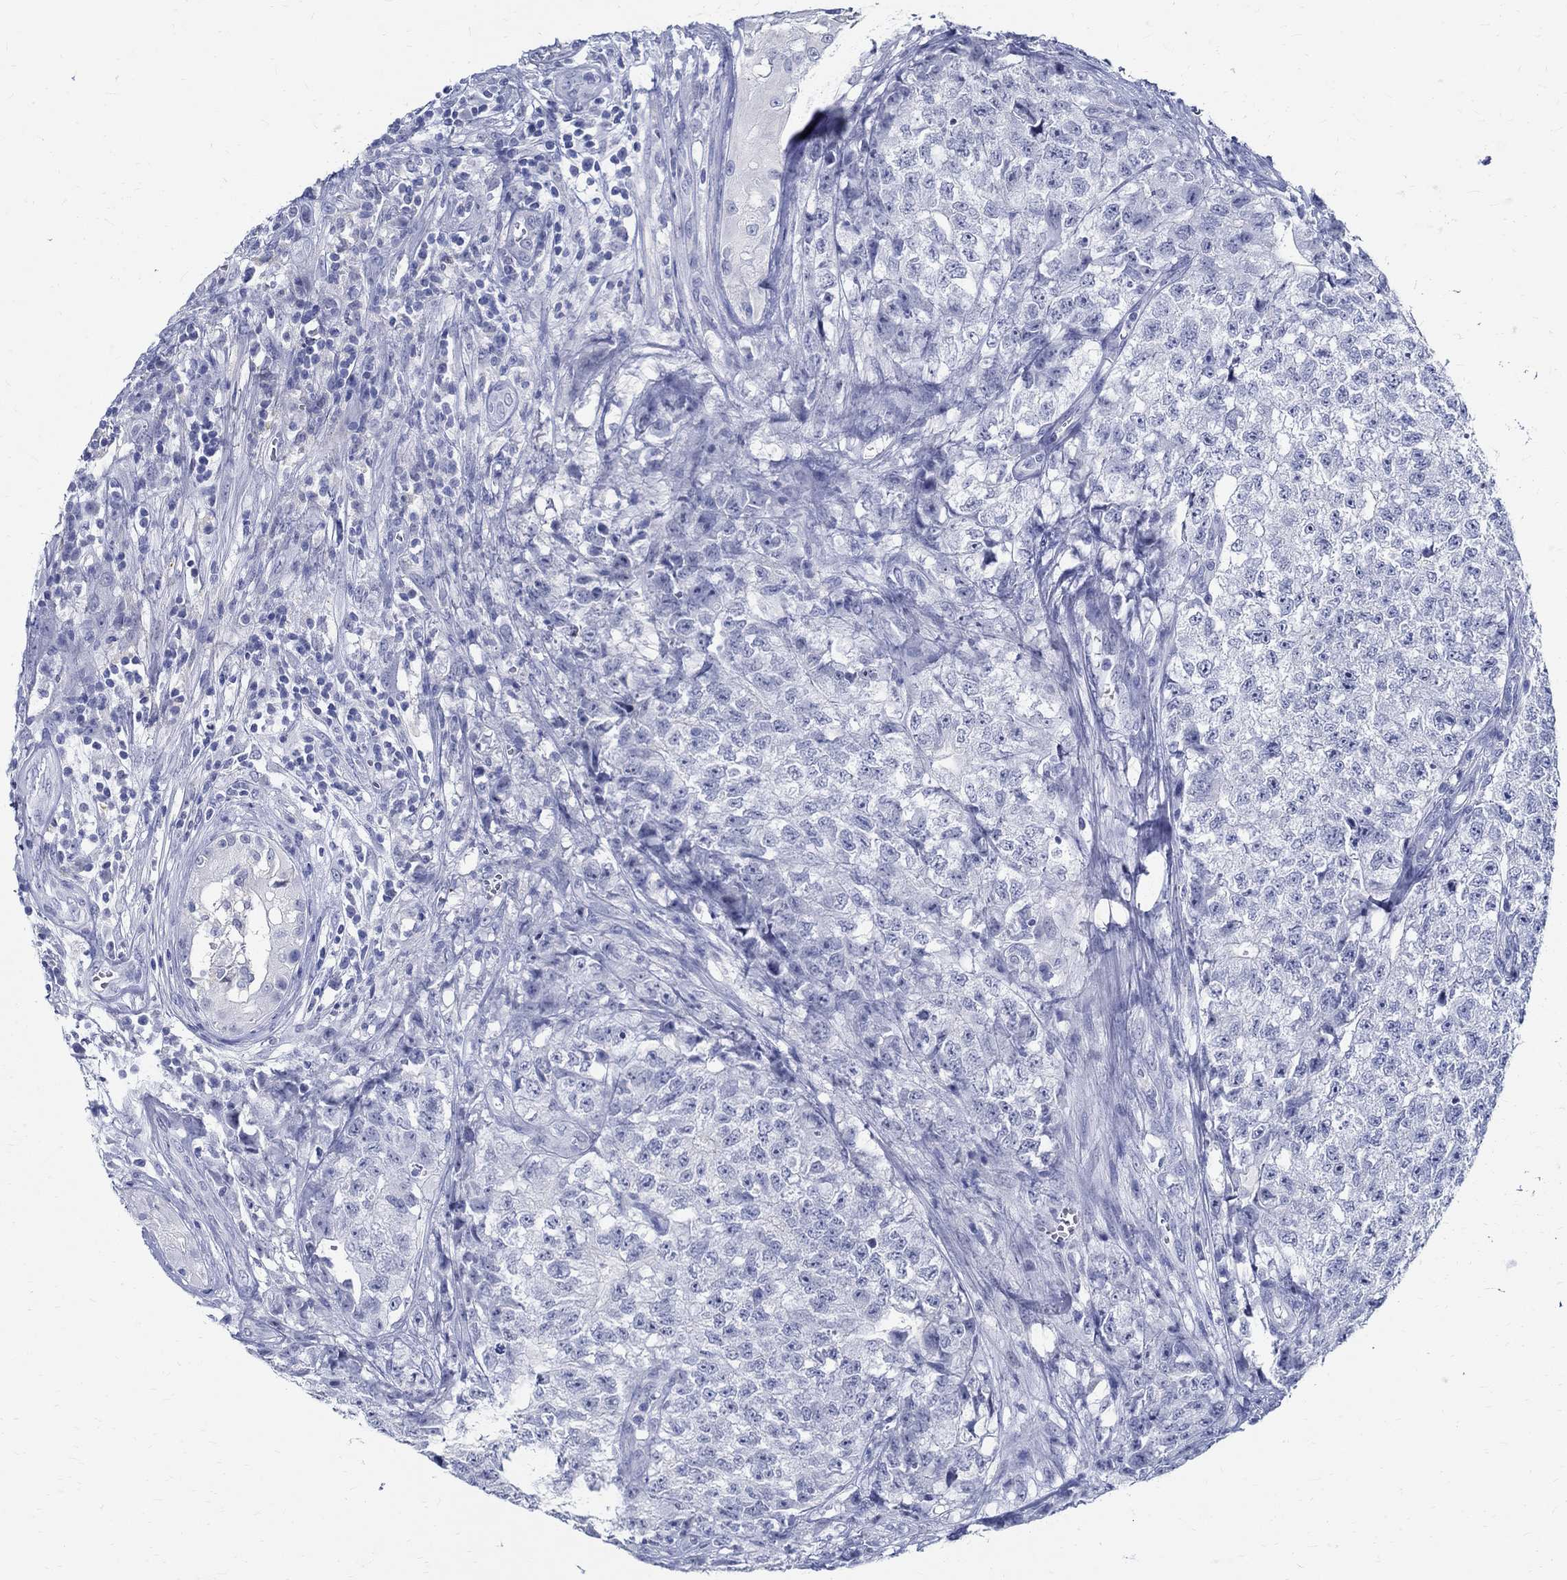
{"staining": {"intensity": "negative", "quantity": "none", "location": "none"}, "tissue": "testis cancer", "cell_type": "Tumor cells", "image_type": "cancer", "snomed": [{"axis": "morphology", "description": "Seminoma, NOS"}, {"axis": "morphology", "description": "Carcinoma, Embryonal, NOS"}, {"axis": "topography", "description": "Testis"}], "caption": "DAB (3,3'-diaminobenzidine) immunohistochemical staining of testis cancer (seminoma) demonstrates no significant staining in tumor cells.", "gene": "BSPRY", "patient": {"sex": "male", "age": 22}}